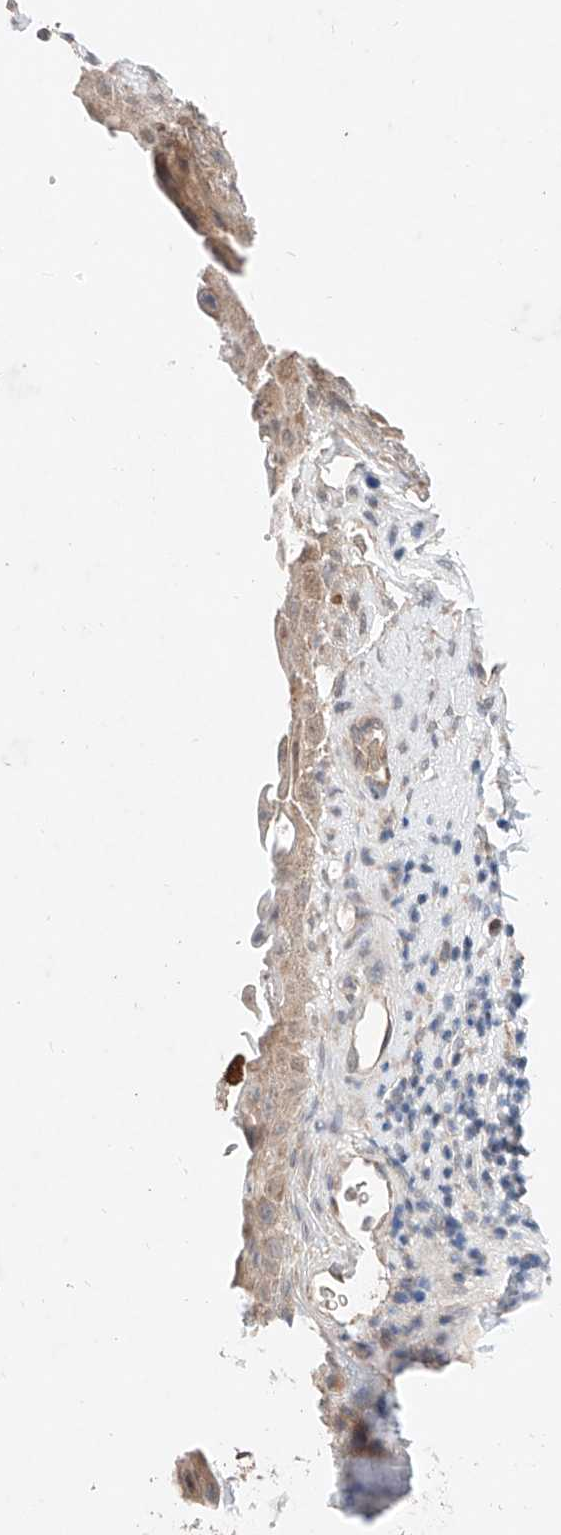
{"staining": {"intensity": "moderate", "quantity": ">75%", "location": "cytoplasmic/membranous"}, "tissue": "nasopharynx", "cell_type": "Respiratory epithelial cells", "image_type": "normal", "snomed": [{"axis": "morphology", "description": "Normal tissue, NOS"}, {"axis": "topography", "description": "Nasopharynx"}], "caption": "Normal nasopharynx shows moderate cytoplasmic/membranous expression in approximately >75% of respiratory epithelial cells, visualized by immunohistochemistry.", "gene": "FASTK", "patient": {"sex": "male", "age": 64}}